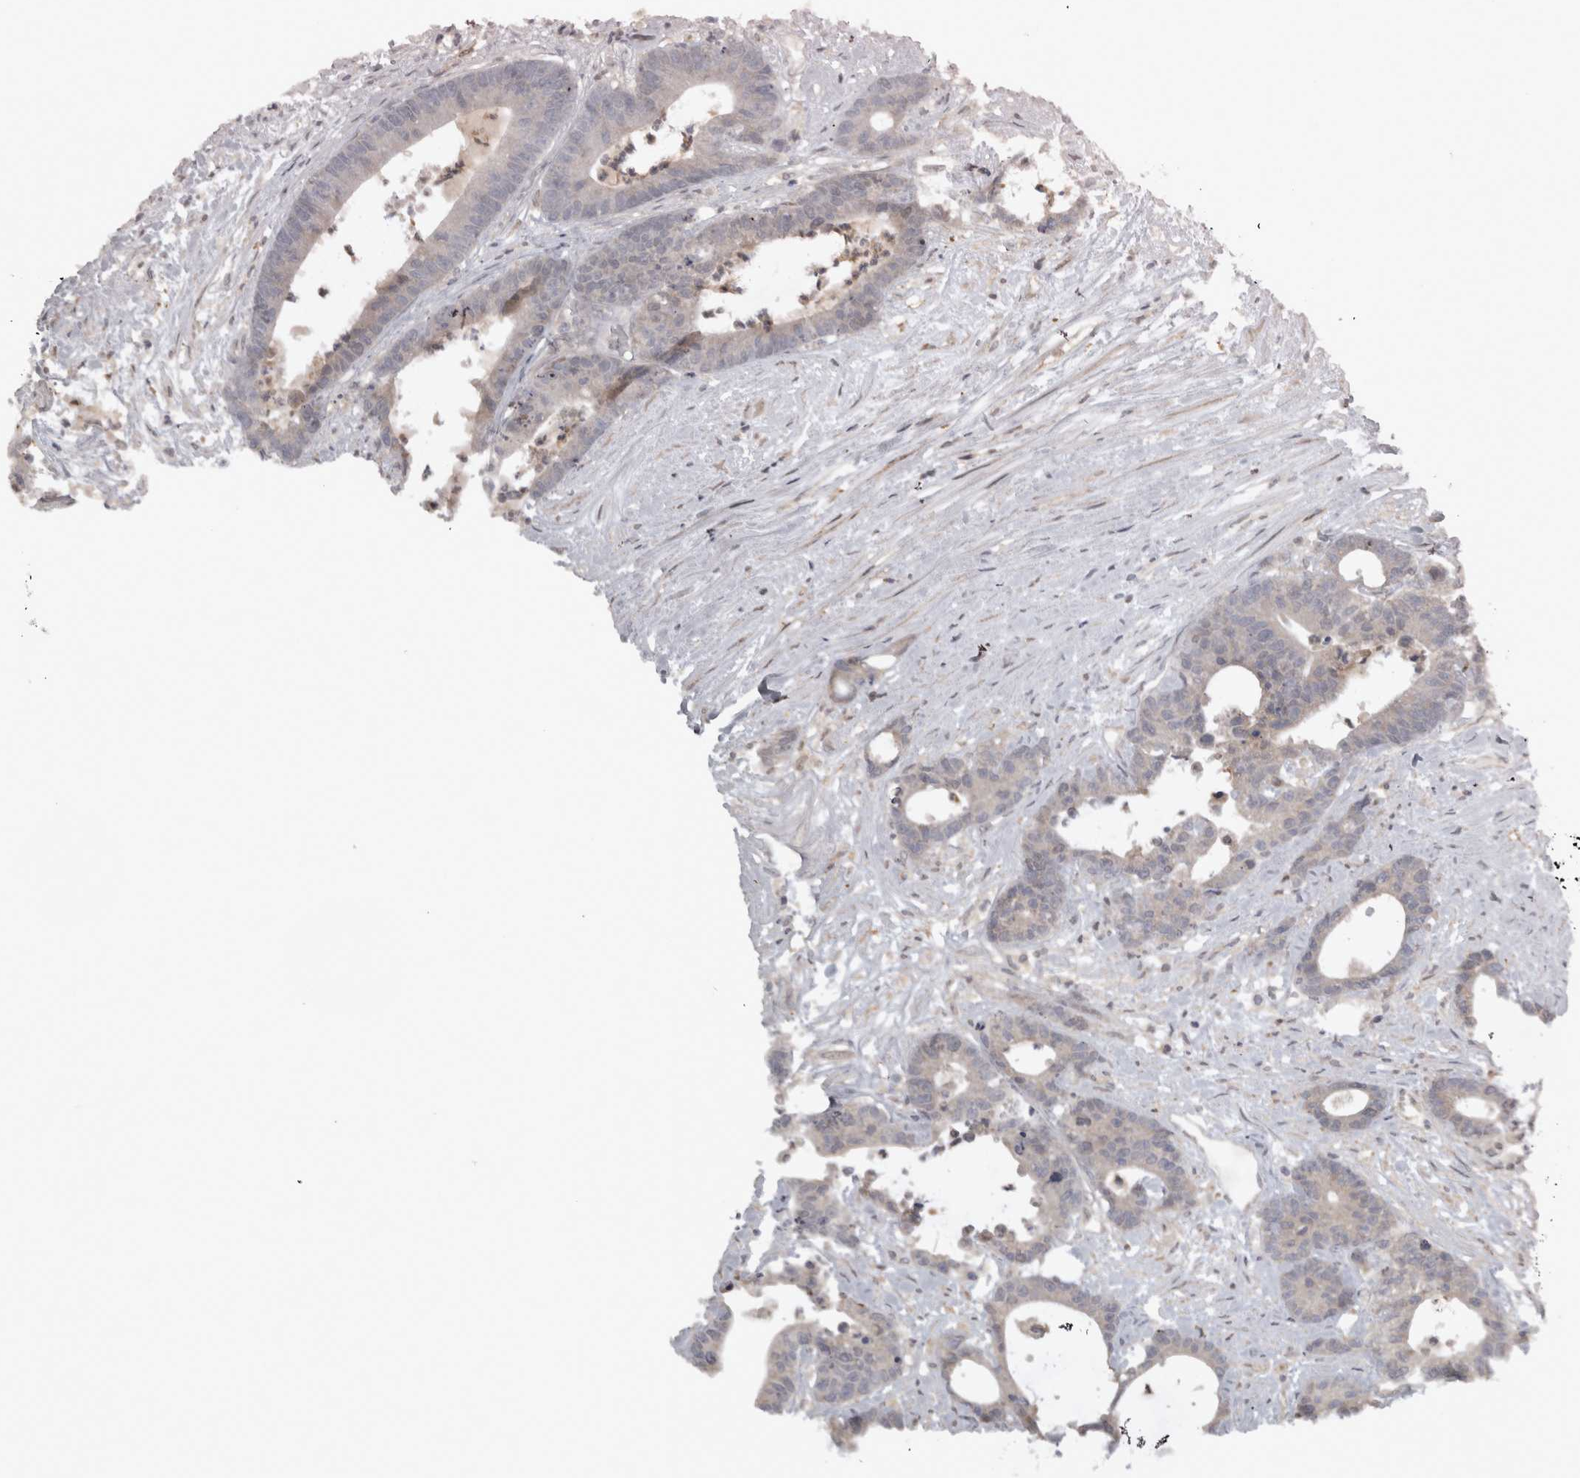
{"staining": {"intensity": "negative", "quantity": "none", "location": "none"}, "tissue": "colorectal cancer", "cell_type": "Tumor cells", "image_type": "cancer", "snomed": [{"axis": "morphology", "description": "Adenocarcinoma, NOS"}, {"axis": "topography", "description": "Colon"}], "caption": "This is a micrograph of immunohistochemistry staining of colorectal cancer, which shows no staining in tumor cells.", "gene": "SLCO5A1", "patient": {"sex": "female", "age": 84}}